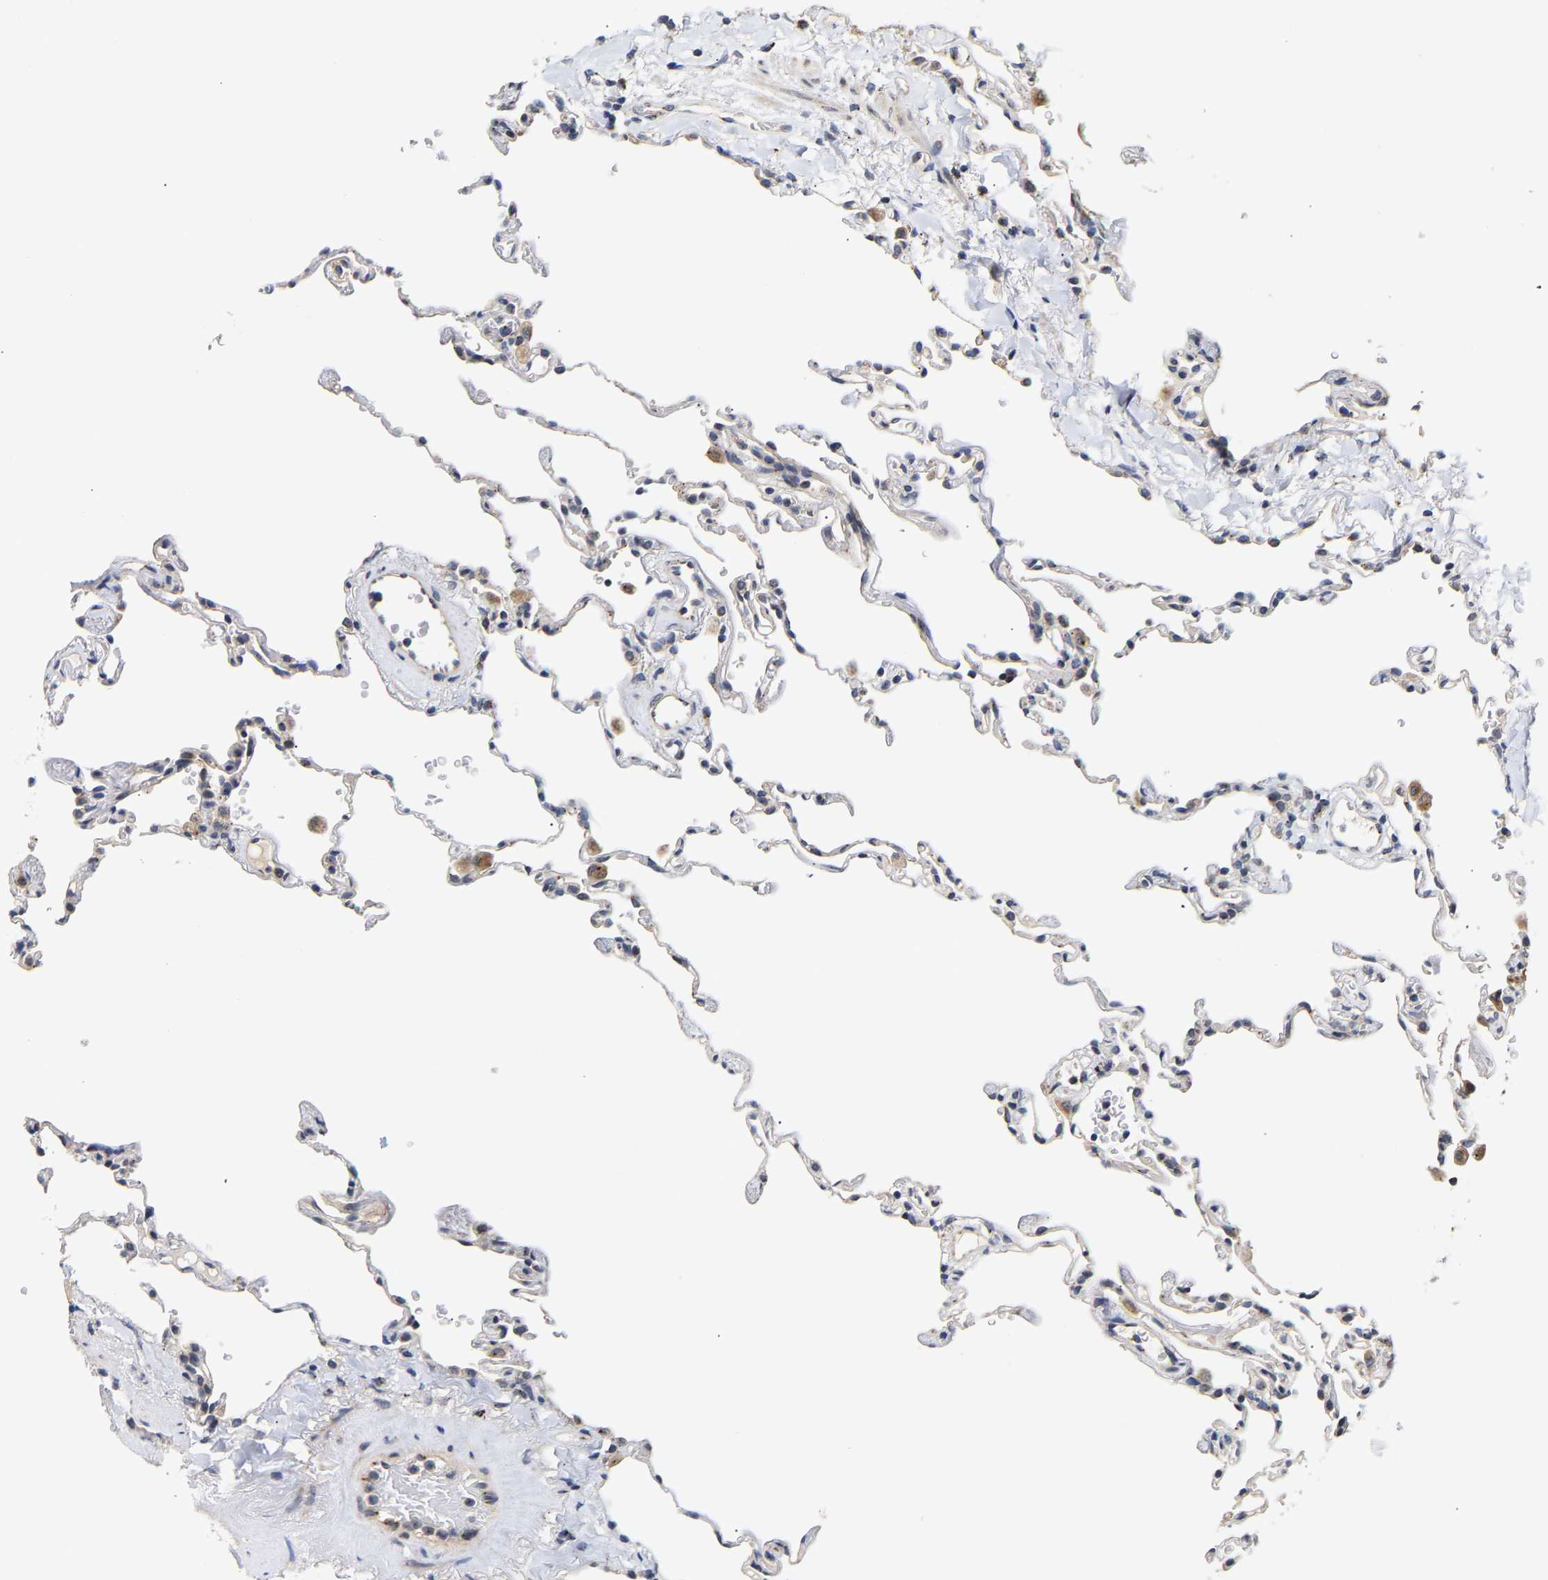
{"staining": {"intensity": "negative", "quantity": "none", "location": "none"}, "tissue": "lung", "cell_type": "Alveolar cells", "image_type": "normal", "snomed": [{"axis": "morphology", "description": "Normal tissue, NOS"}, {"axis": "topography", "description": "Lung"}], "caption": "A photomicrograph of human lung is negative for staining in alveolar cells. Nuclei are stained in blue.", "gene": "PCNT", "patient": {"sex": "male", "age": 59}}